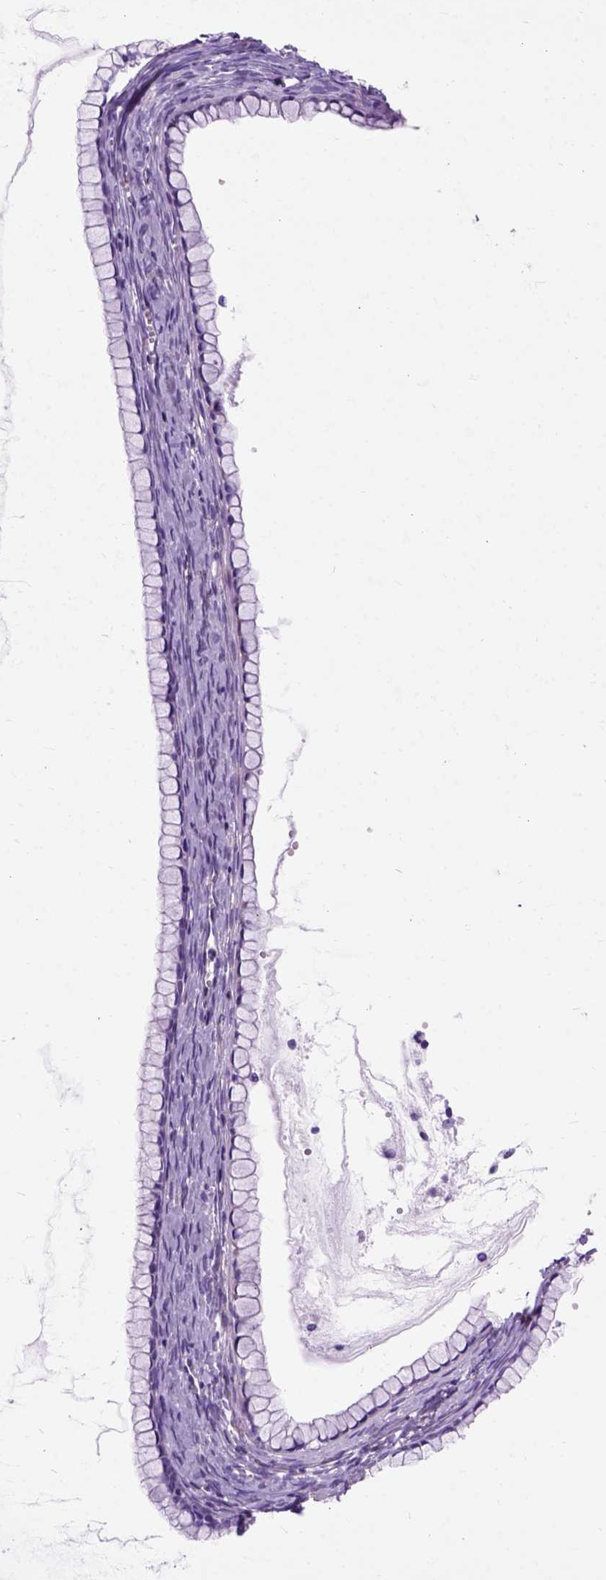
{"staining": {"intensity": "negative", "quantity": "none", "location": "none"}, "tissue": "ovarian cancer", "cell_type": "Tumor cells", "image_type": "cancer", "snomed": [{"axis": "morphology", "description": "Cystadenocarcinoma, mucinous, NOS"}, {"axis": "topography", "description": "Ovary"}], "caption": "DAB immunohistochemical staining of mucinous cystadenocarcinoma (ovarian) shows no significant expression in tumor cells.", "gene": "MAPT", "patient": {"sex": "female", "age": 41}}